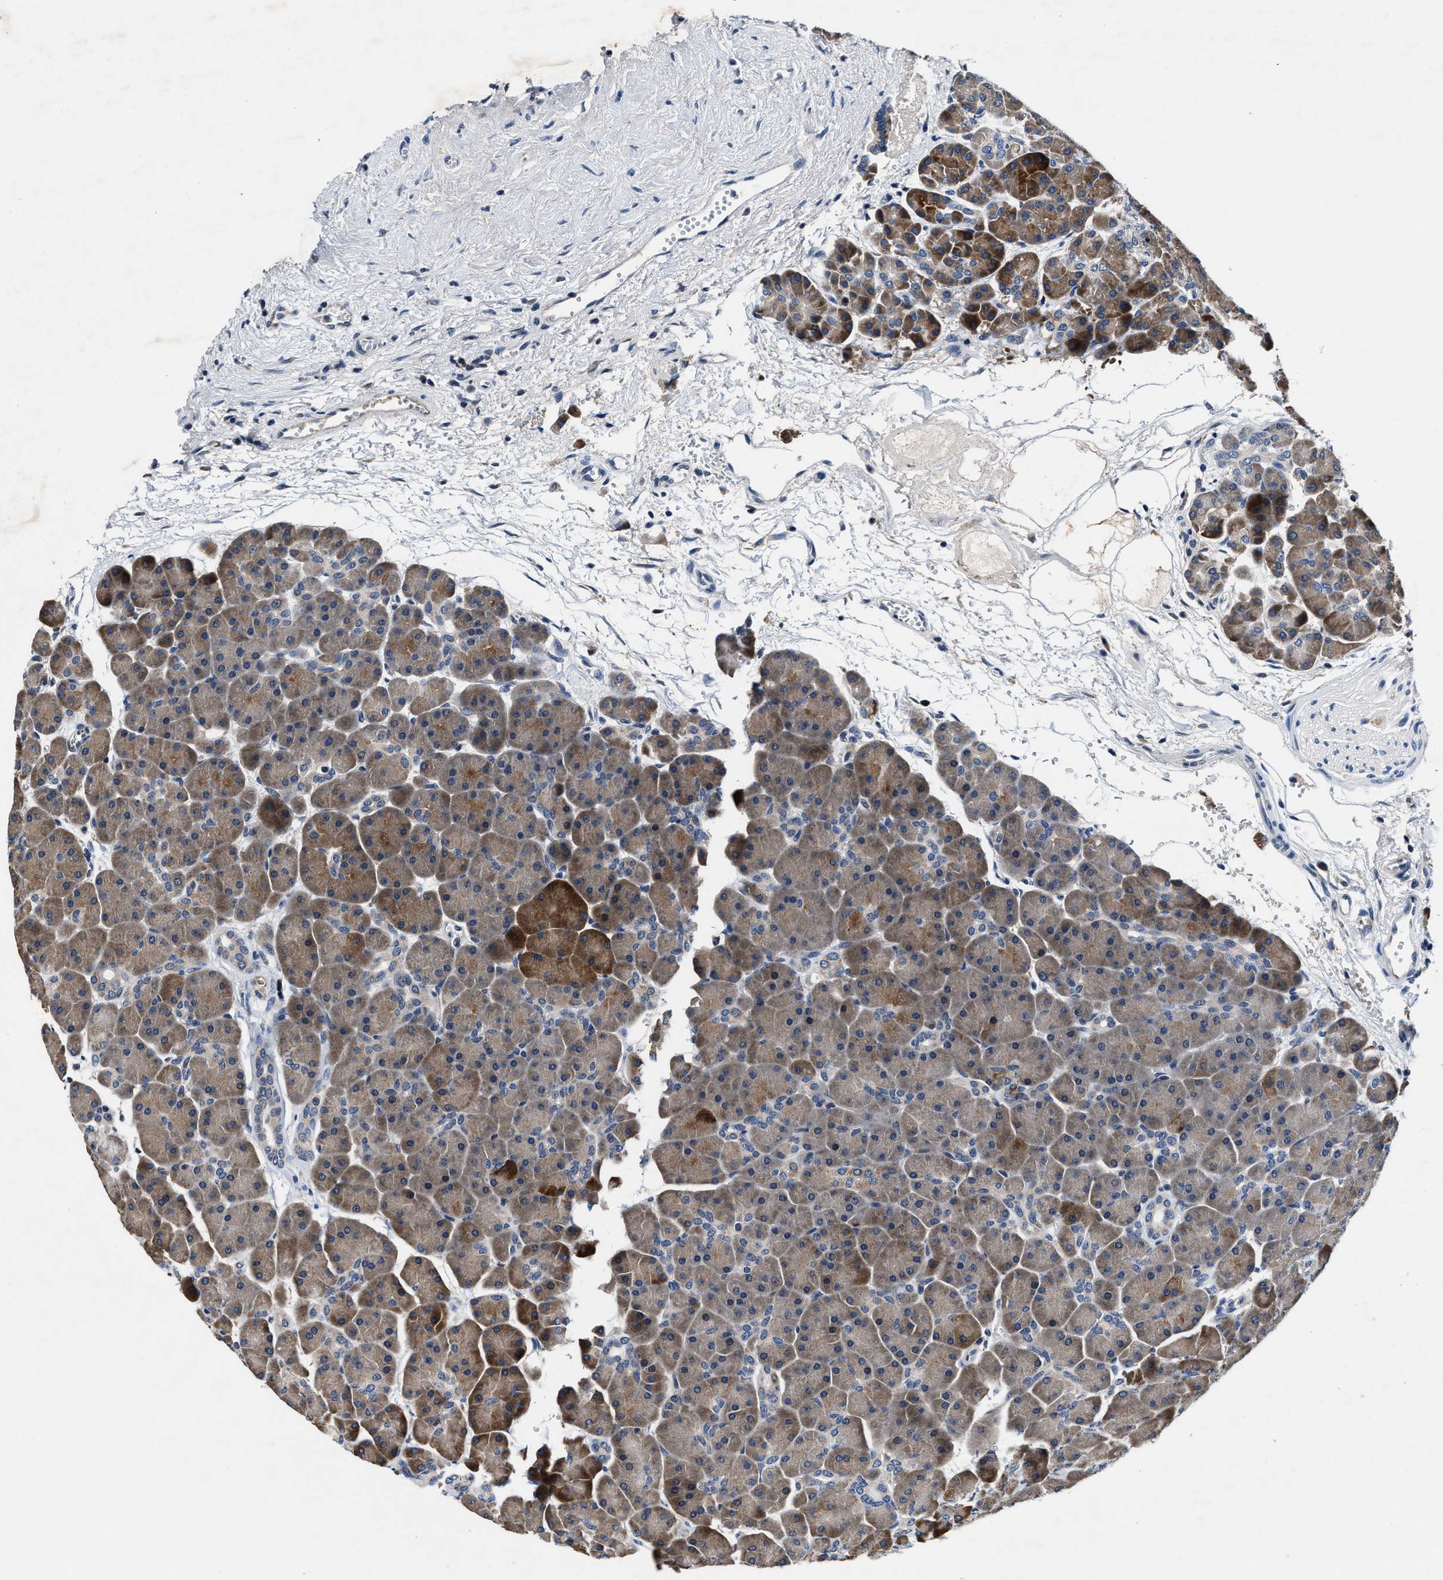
{"staining": {"intensity": "moderate", "quantity": "25%-75%", "location": "cytoplasmic/membranous"}, "tissue": "pancreas", "cell_type": "Exocrine glandular cells", "image_type": "normal", "snomed": [{"axis": "morphology", "description": "Normal tissue, NOS"}, {"axis": "topography", "description": "Pancreas"}], "caption": "Human pancreas stained for a protein (brown) reveals moderate cytoplasmic/membranous positive expression in about 25%-75% of exocrine glandular cells.", "gene": "TMEM53", "patient": {"sex": "male", "age": 66}}